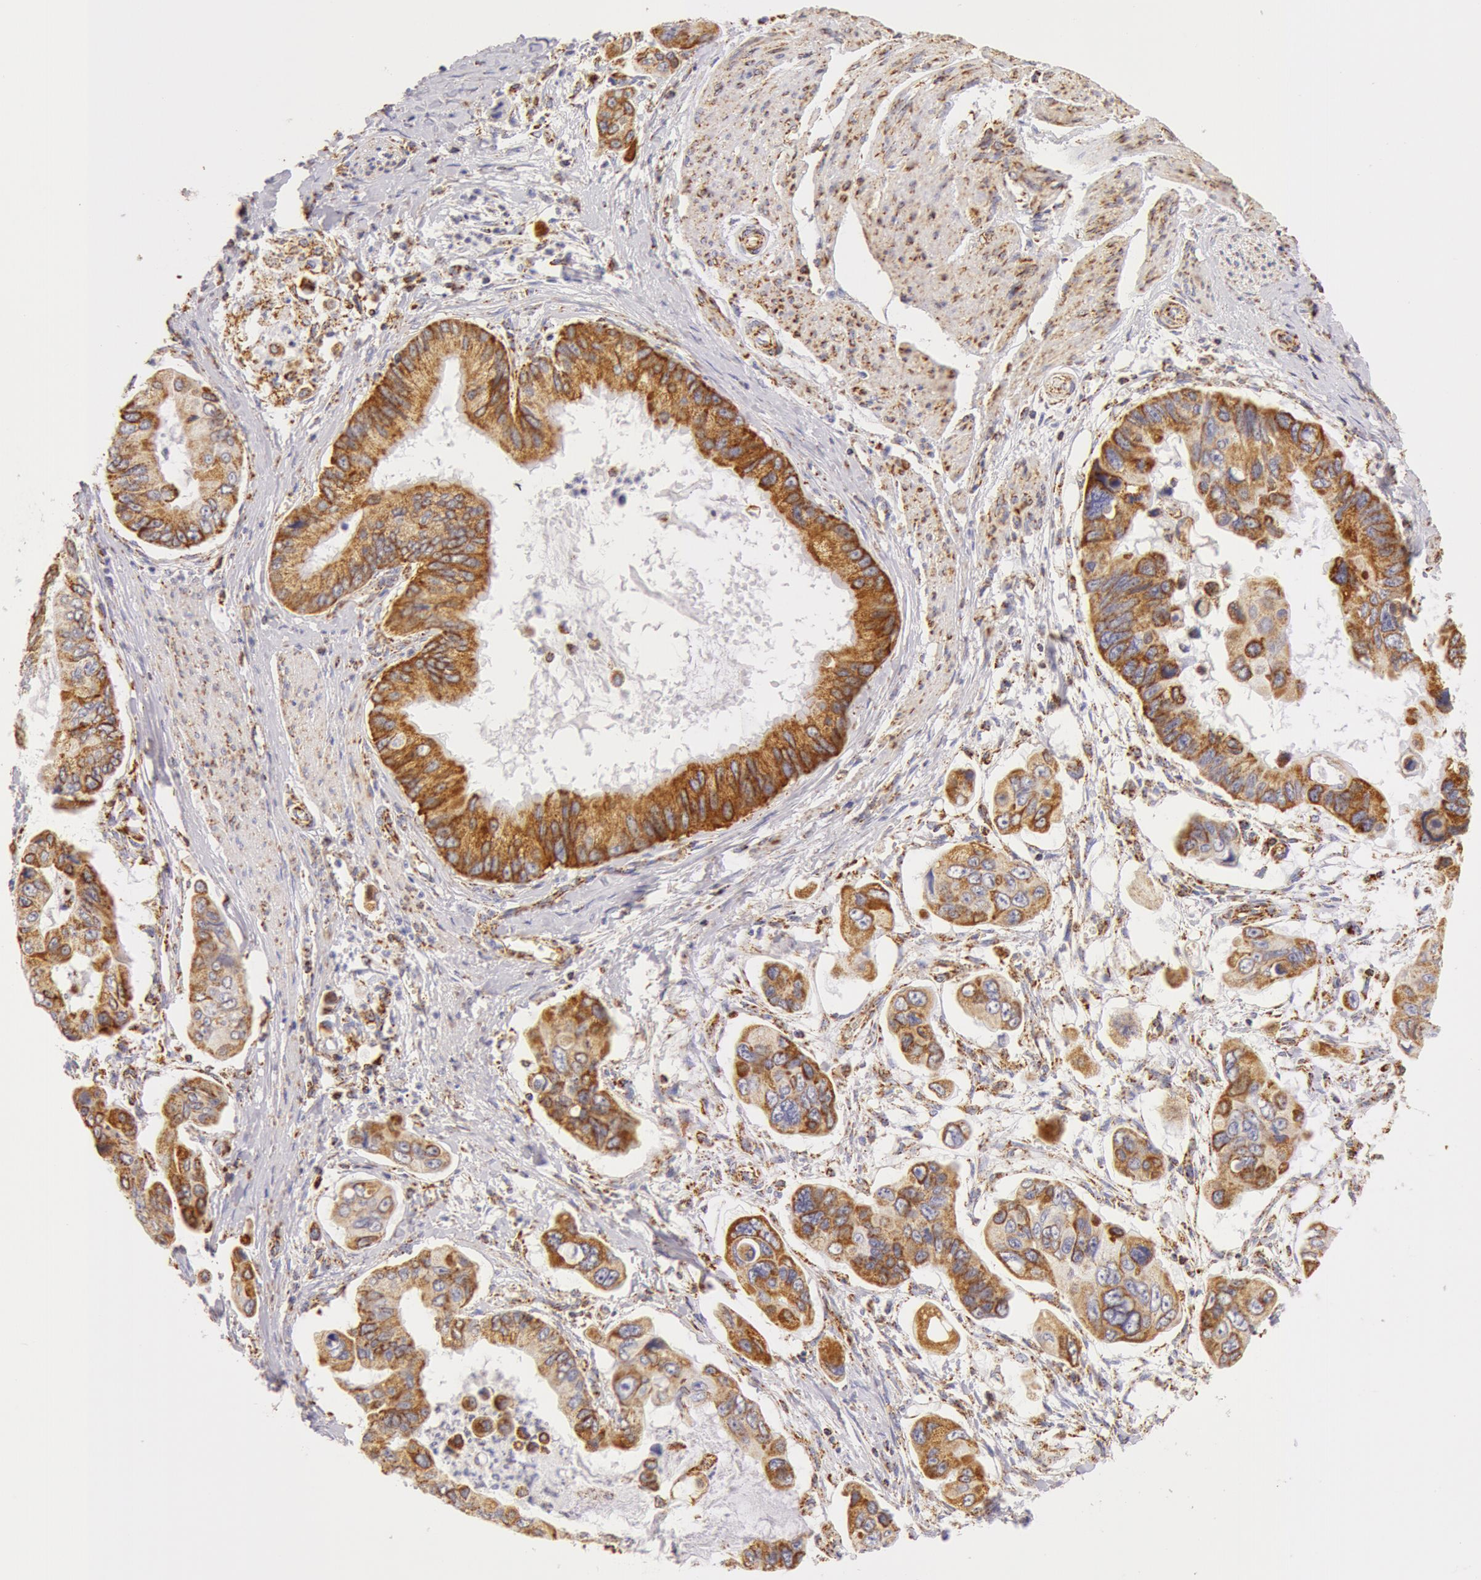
{"staining": {"intensity": "moderate", "quantity": "25%-75%", "location": "cytoplasmic/membranous"}, "tissue": "stomach cancer", "cell_type": "Tumor cells", "image_type": "cancer", "snomed": [{"axis": "morphology", "description": "Adenocarcinoma, NOS"}, {"axis": "topography", "description": "Stomach, upper"}], "caption": "Adenocarcinoma (stomach) stained for a protein (brown) reveals moderate cytoplasmic/membranous positive positivity in about 25%-75% of tumor cells.", "gene": "ATP5F1B", "patient": {"sex": "male", "age": 80}}